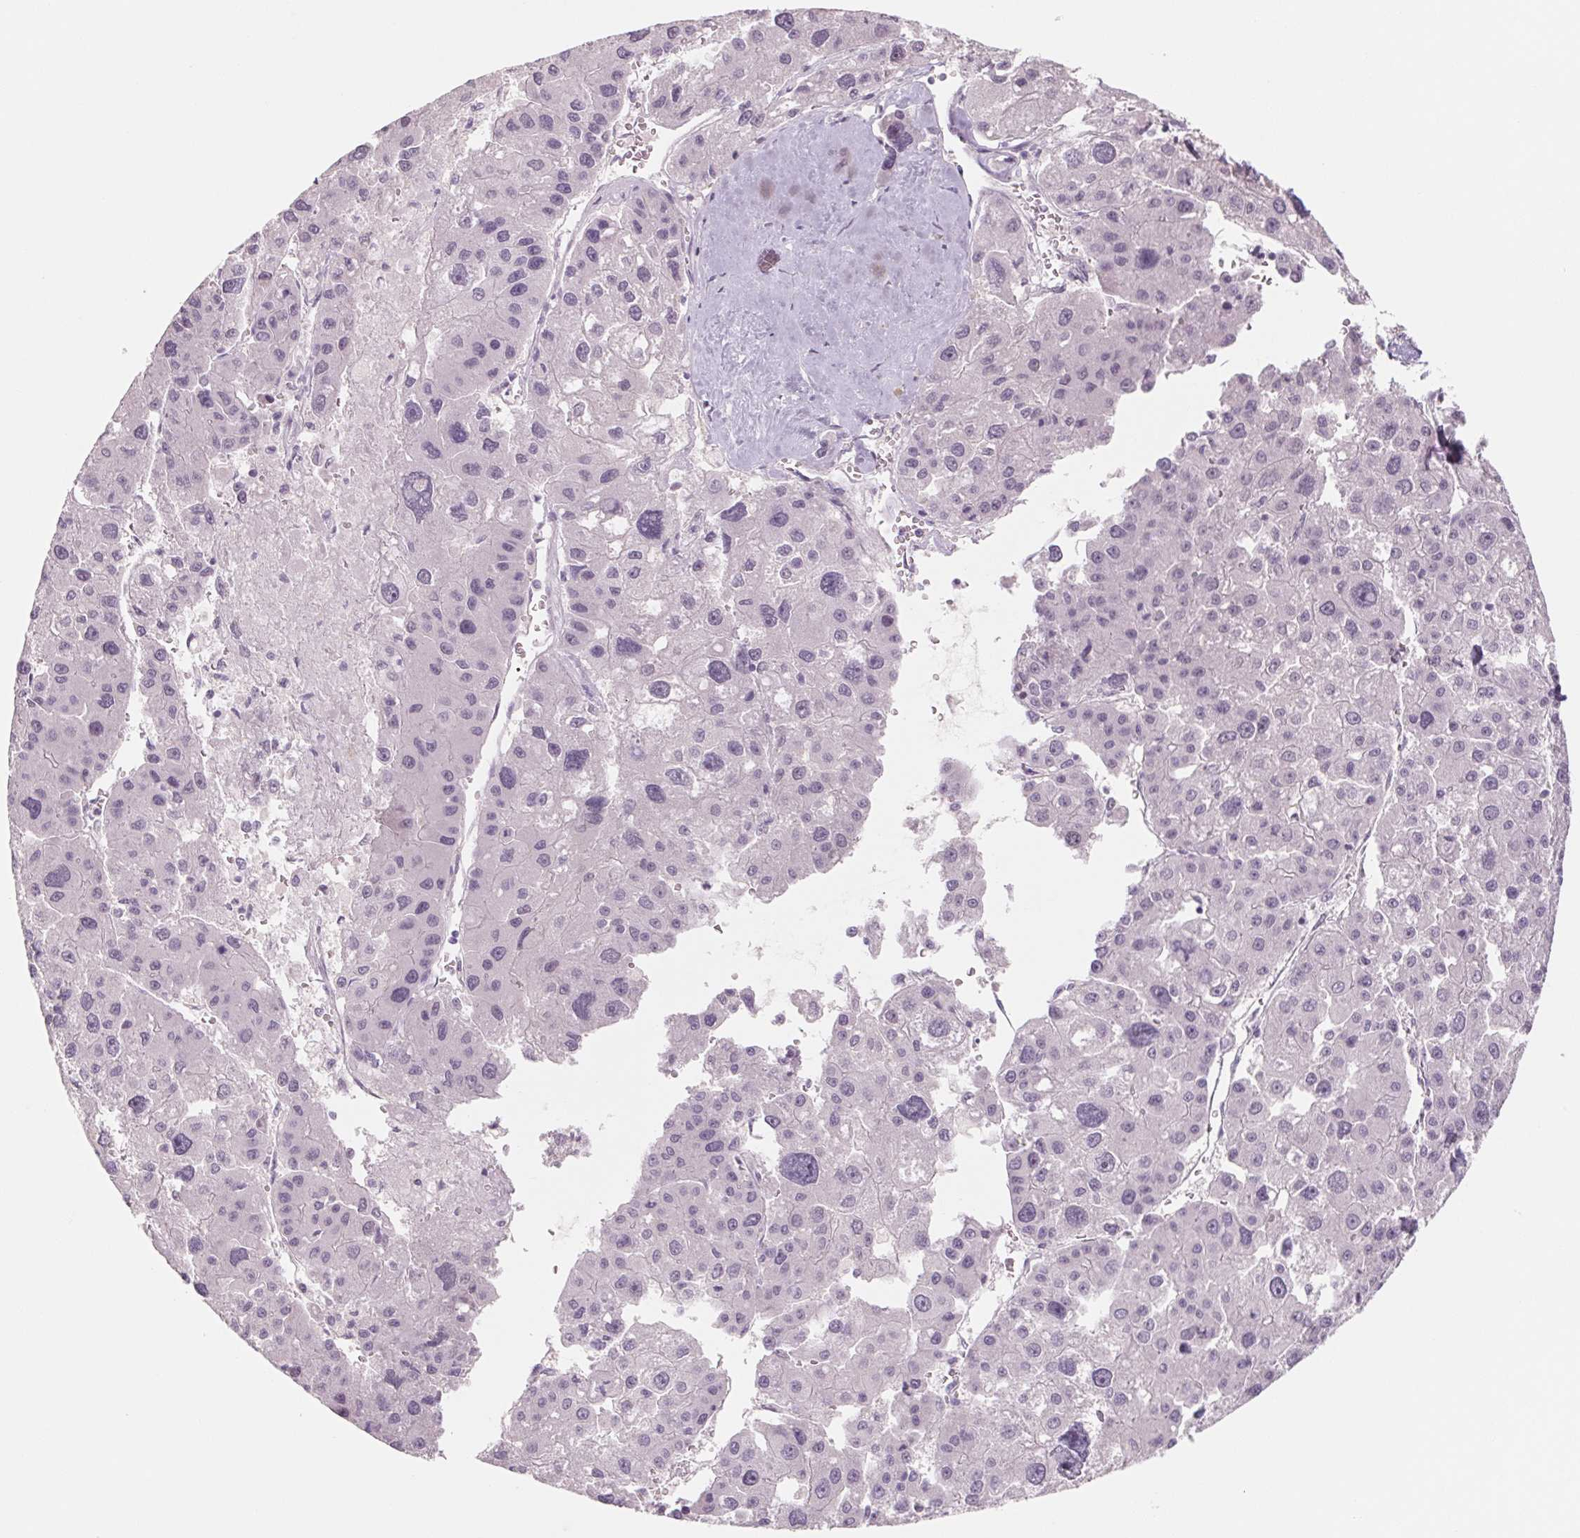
{"staining": {"intensity": "negative", "quantity": "none", "location": "none"}, "tissue": "liver cancer", "cell_type": "Tumor cells", "image_type": "cancer", "snomed": [{"axis": "morphology", "description": "Carcinoma, Hepatocellular, NOS"}, {"axis": "topography", "description": "Liver"}], "caption": "Liver hepatocellular carcinoma was stained to show a protein in brown. There is no significant staining in tumor cells.", "gene": "POU1F1", "patient": {"sex": "male", "age": 73}}